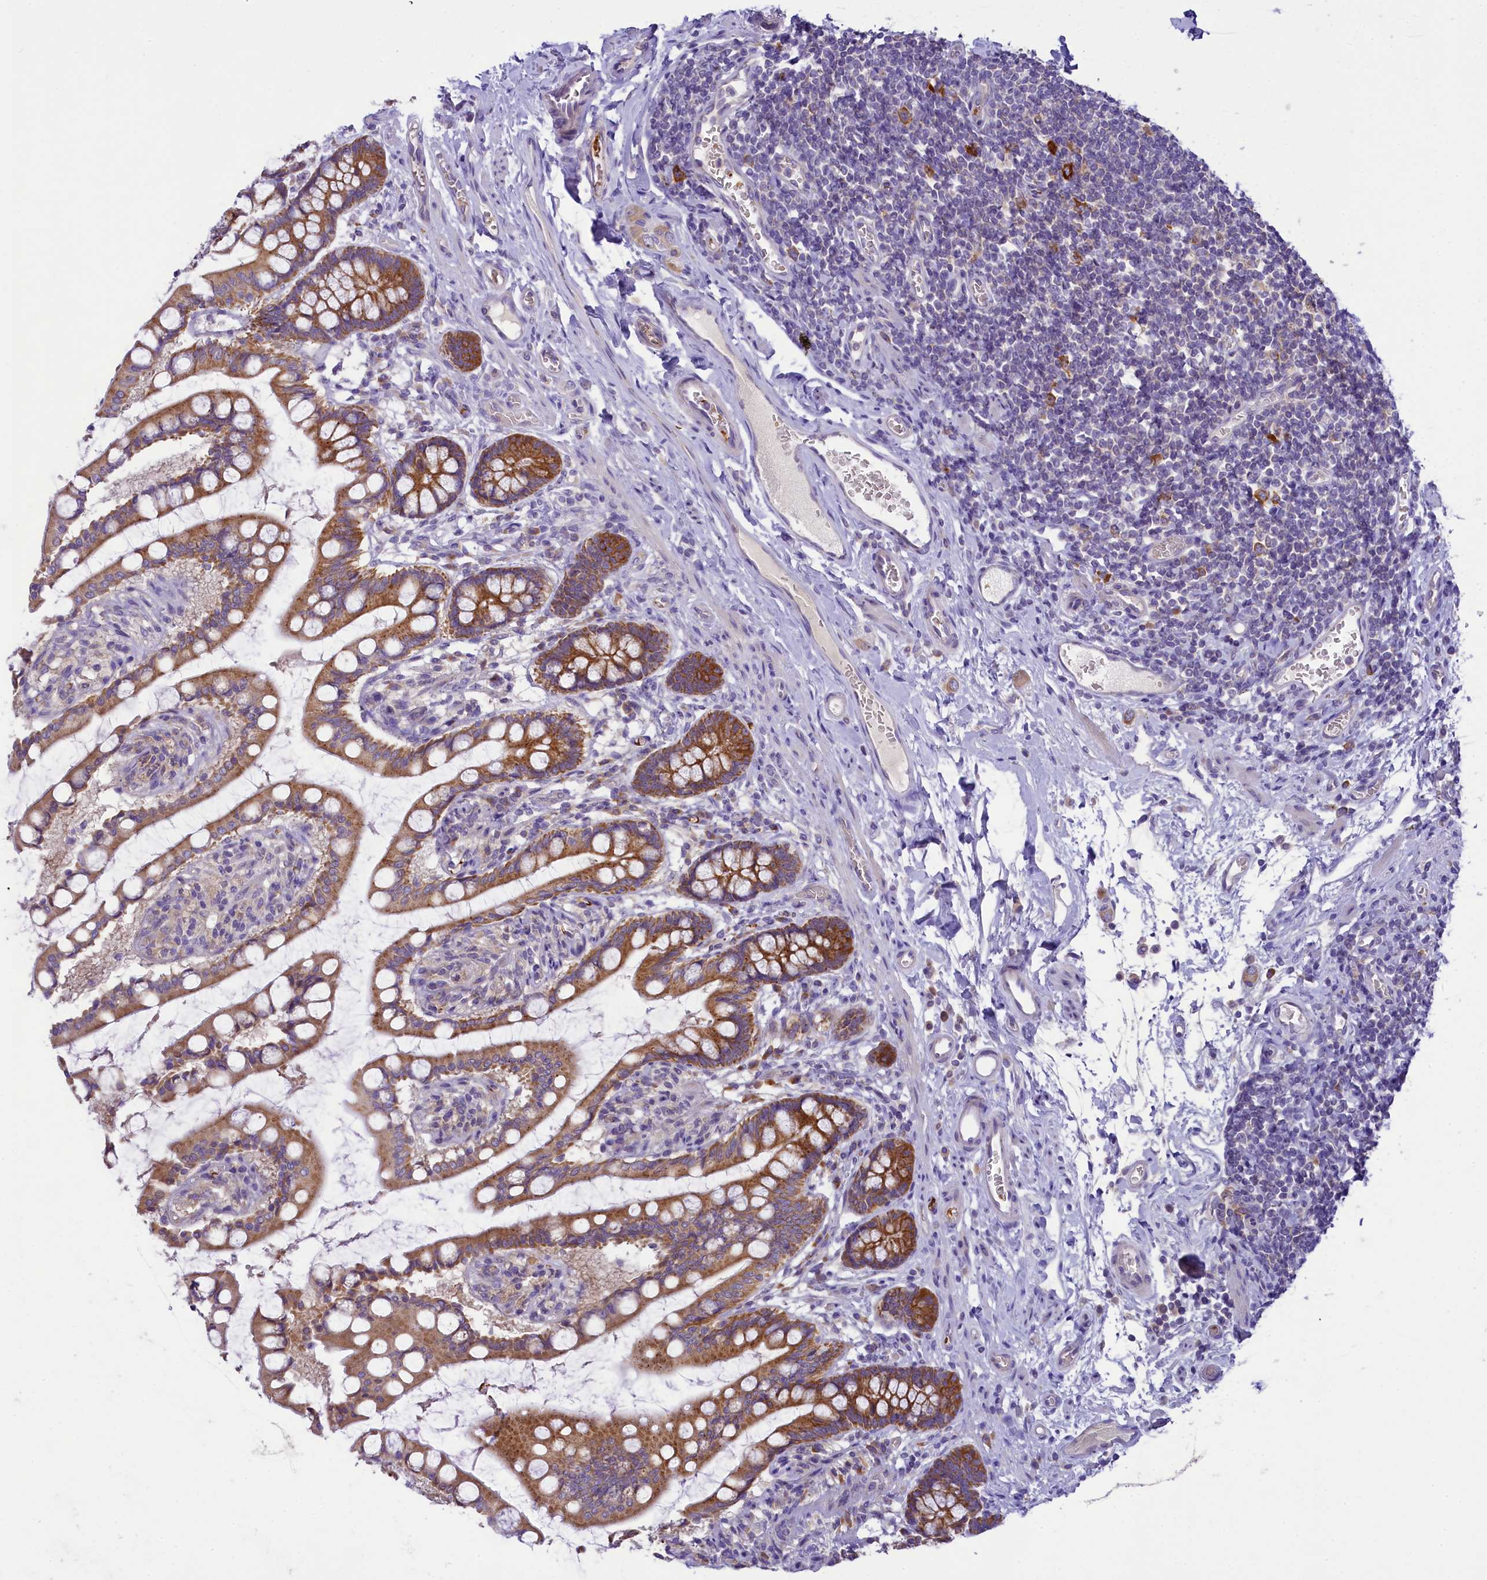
{"staining": {"intensity": "moderate", "quantity": ">75%", "location": "cytoplasmic/membranous"}, "tissue": "small intestine", "cell_type": "Glandular cells", "image_type": "normal", "snomed": [{"axis": "morphology", "description": "Normal tissue, NOS"}, {"axis": "topography", "description": "Small intestine"}], "caption": "Protein analysis of benign small intestine exhibits moderate cytoplasmic/membranous staining in approximately >75% of glandular cells.", "gene": "LARP4", "patient": {"sex": "male", "age": 52}}